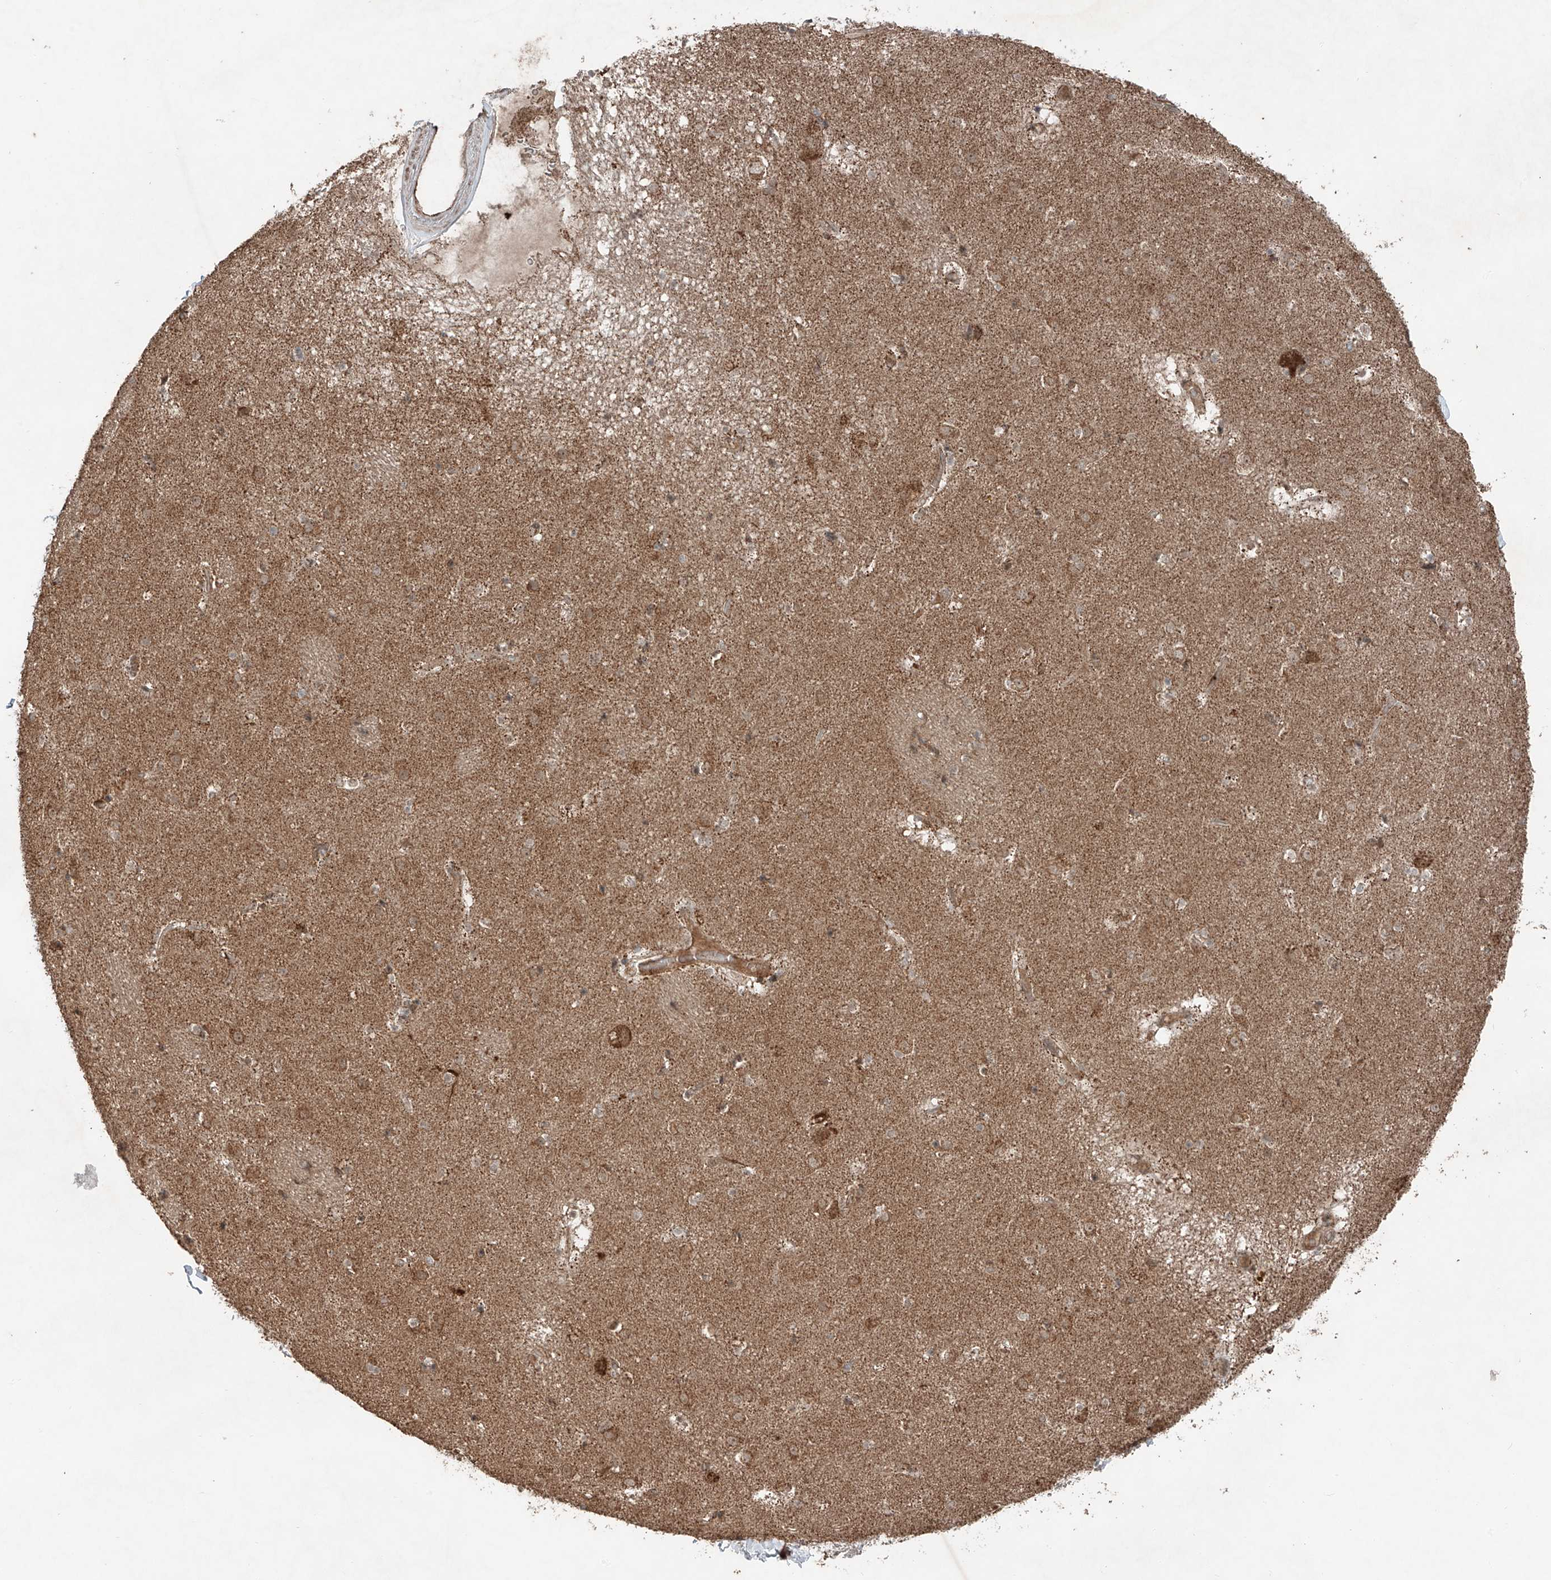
{"staining": {"intensity": "weak", "quantity": "<25%", "location": "cytoplasmic/membranous"}, "tissue": "caudate", "cell_type": "Glial cells", "image_type": "normal", "snomed": [{"axis": "morphology", "description": "Normal tissue, NOS"}, {"axis": "topography", "description": "Lateral ventricle wall"}], "caption": "The photomicrograph shows no staining of glial cells in benign caudate. (DAB IHC with hematoxylin counter stain).", "gene": "ZNF620", "patient": {"sex": "male", "age": 70}}